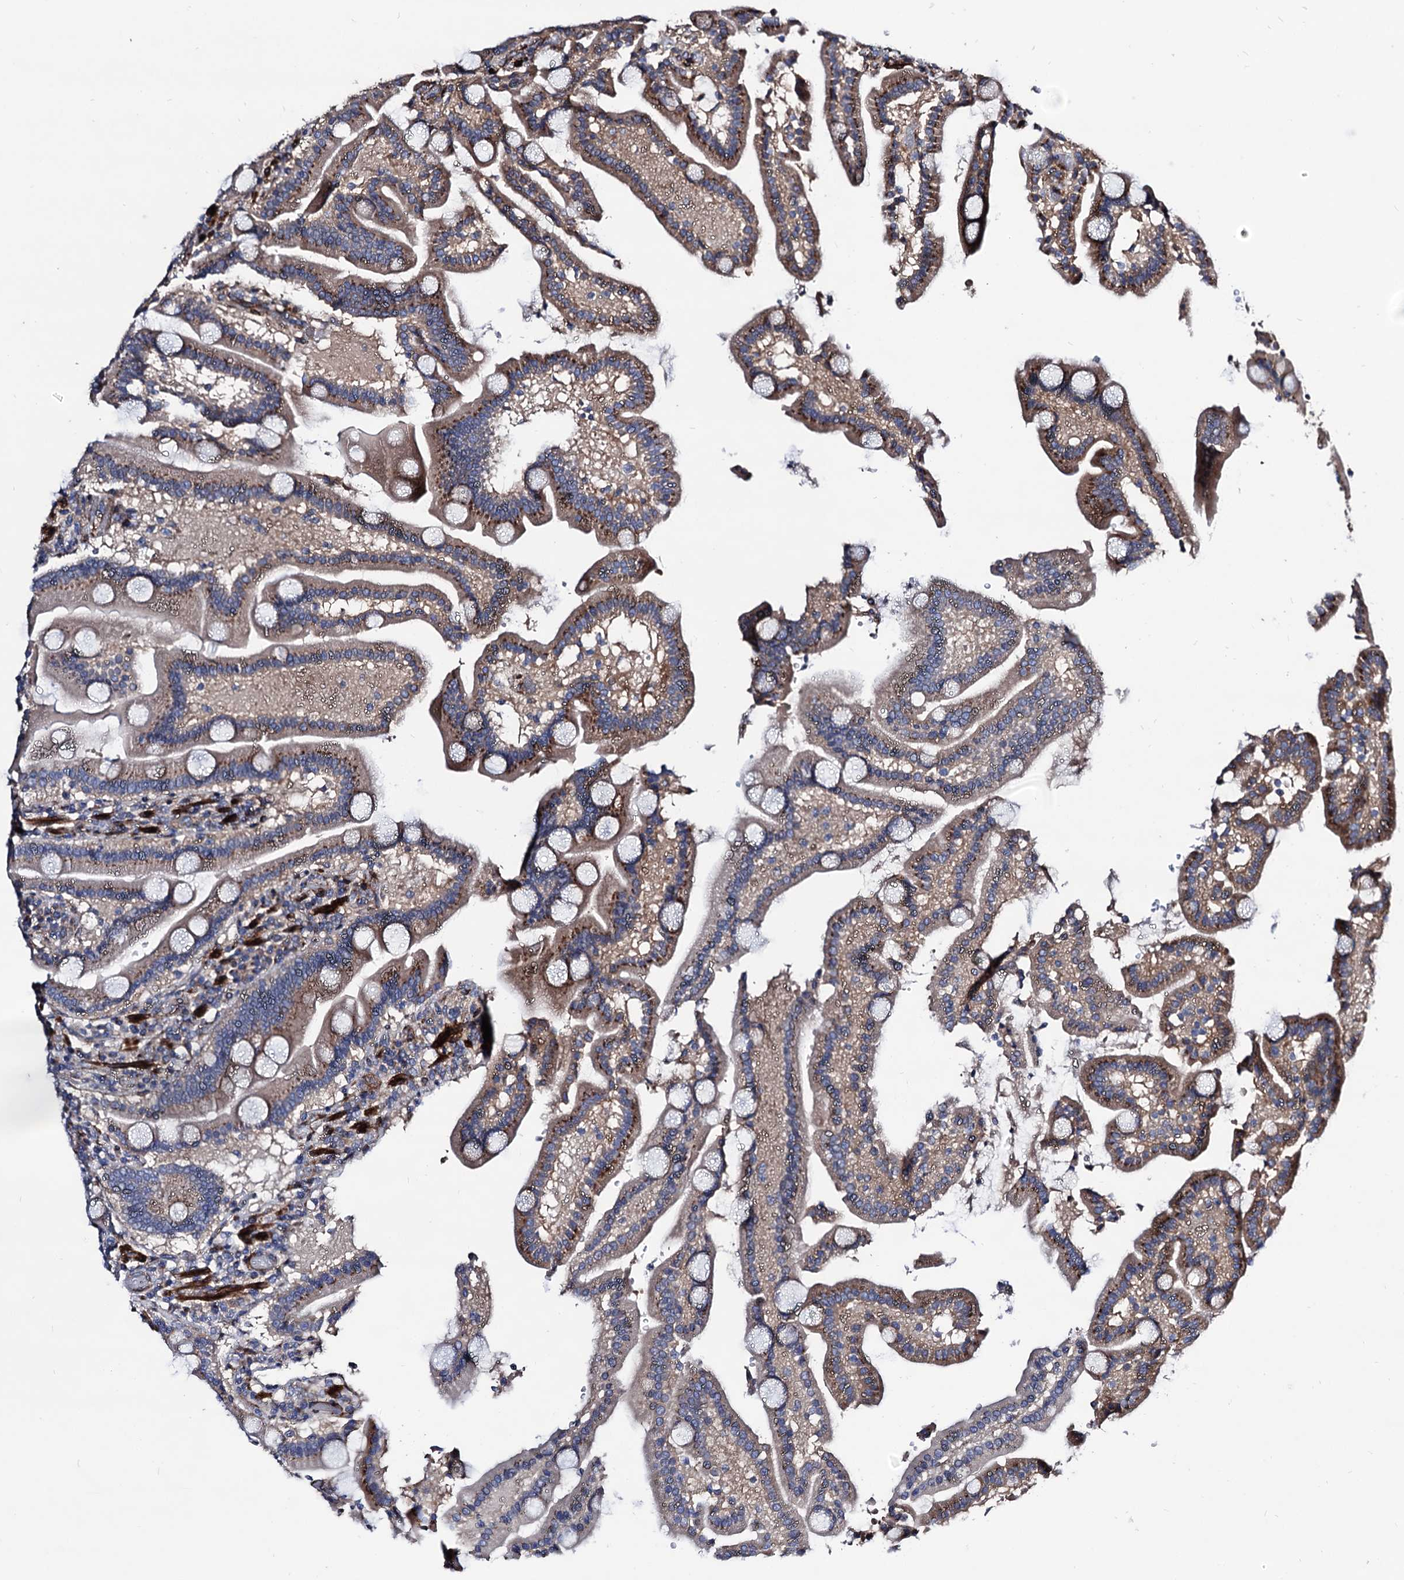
{"staining": {"intensity": "moderate", "quantity": "25%-75%", "location": "cytoplasmic/membranous"}, "tissue": "duodenum", "cell_type": "Glandular cells", "image_type": "normal", "snomed": [{"axis": "morphology", "description": "Normal tissue, NOS"}, {"axis": "topography", "description": "Duodenum"}], "caption": "The photomicrograph displays staining of unremarkable duodenum, revealing moderate cytoplasmic/membranous protein expression (brown color) within glandular cells. (IHC, brightfield microscopy, high magnification).", "gene": "WDR11", "patient": {"sex": "male", "age": 55}}